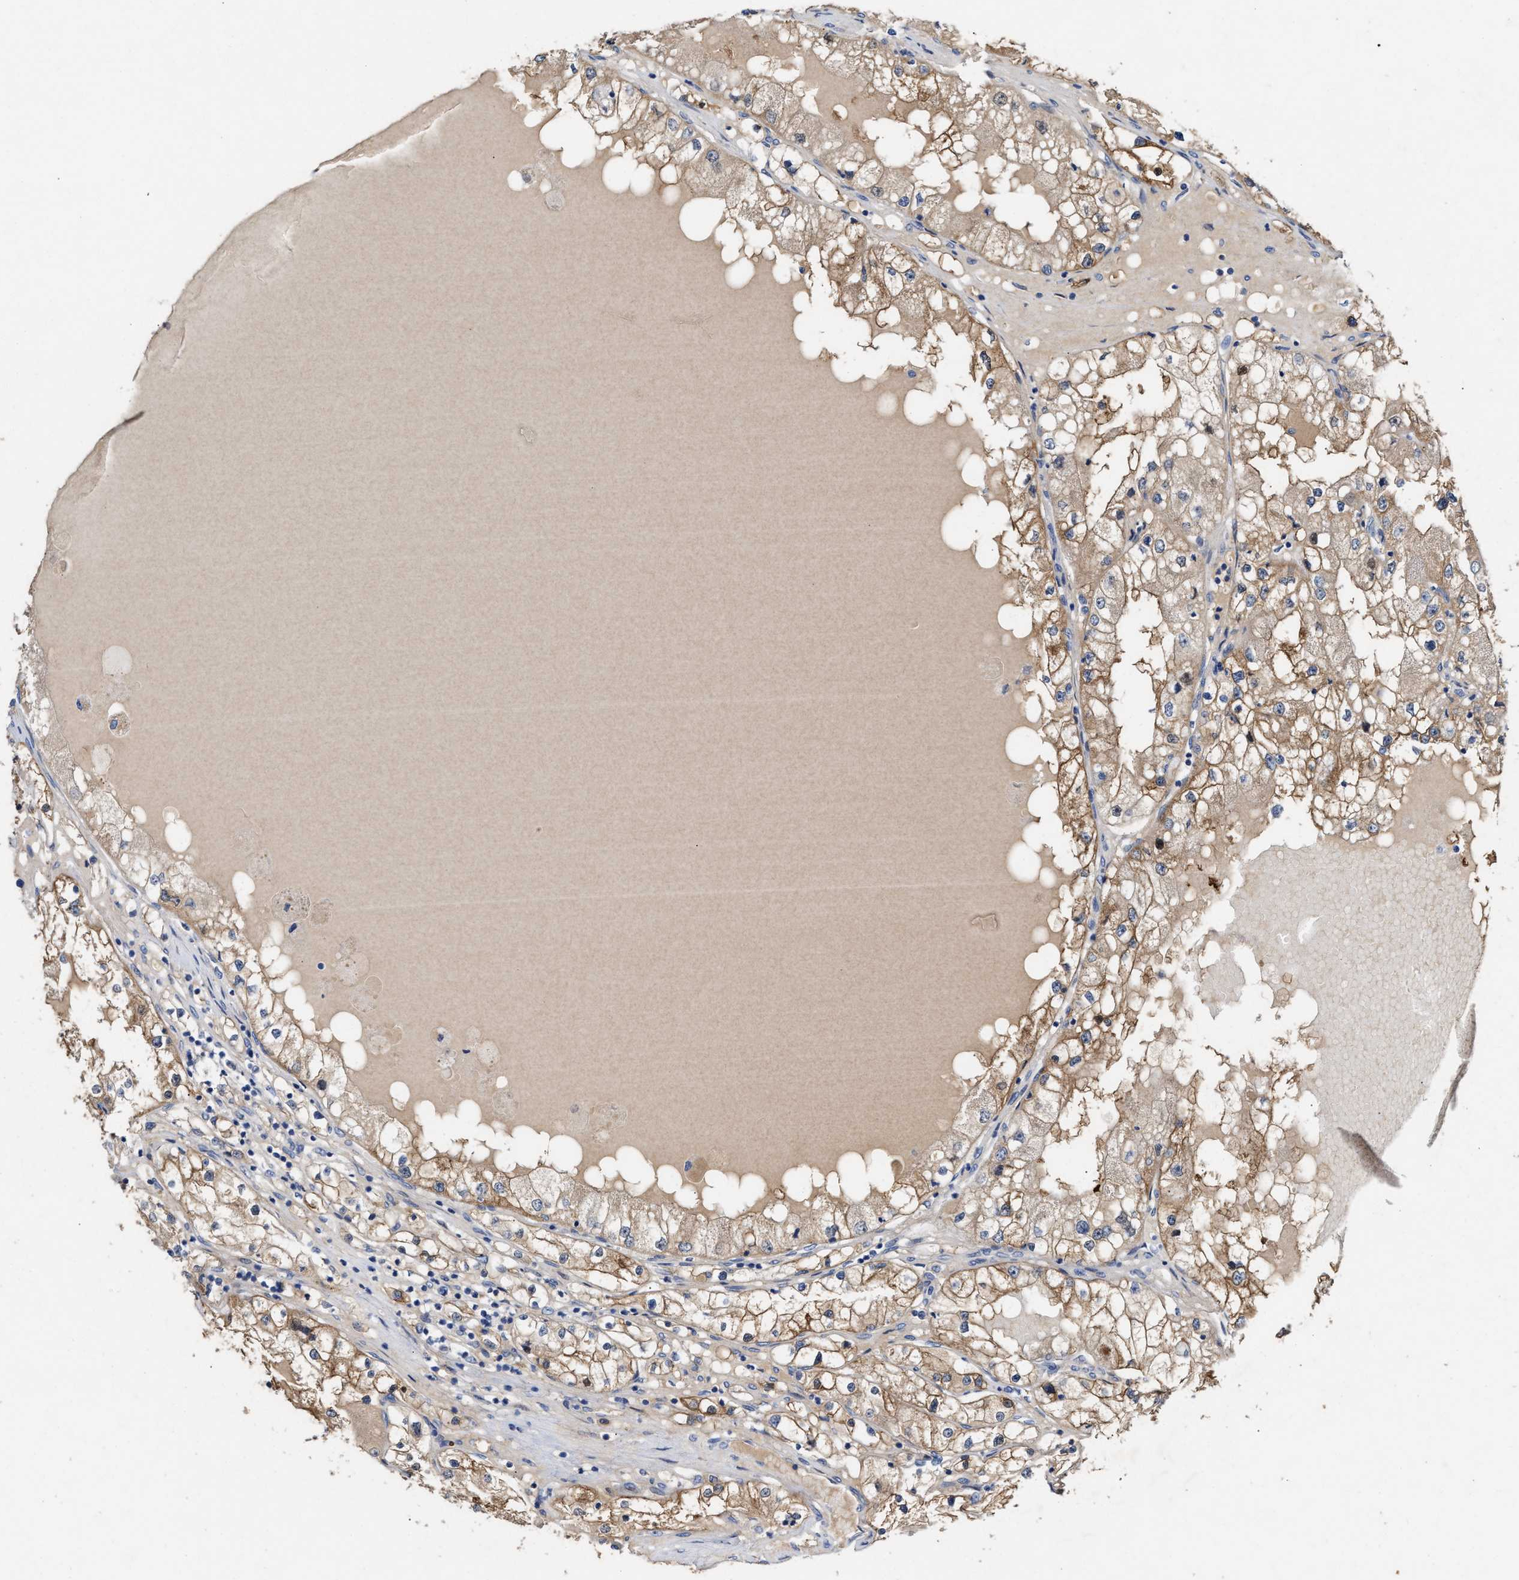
{"staining": {"intensity": "moderate", "quantity": ">75%", "location": "cytoplasmic/membranous,nuclear"}, "tissue": "renal cancer", "cell_type": "Tumor cells", "image_type": "cancer", "snomed": [{"axis": "morphology", "description": "Adenocarcinoma, NOS"}, {"axis": "topography", "description": "Kidney"}], "caption": "The histopathology image exhibits immunohistochemical staining of renal cancer. There is moderate cytoplasmic/membranous and nuclear positivity is seen in approximately >75% of tumor cells. (DAB IHC, brown staining for protein, blue staining for nuclei).", "gene": "BBLN", "patient": {"sex": "male", "age": 68}}